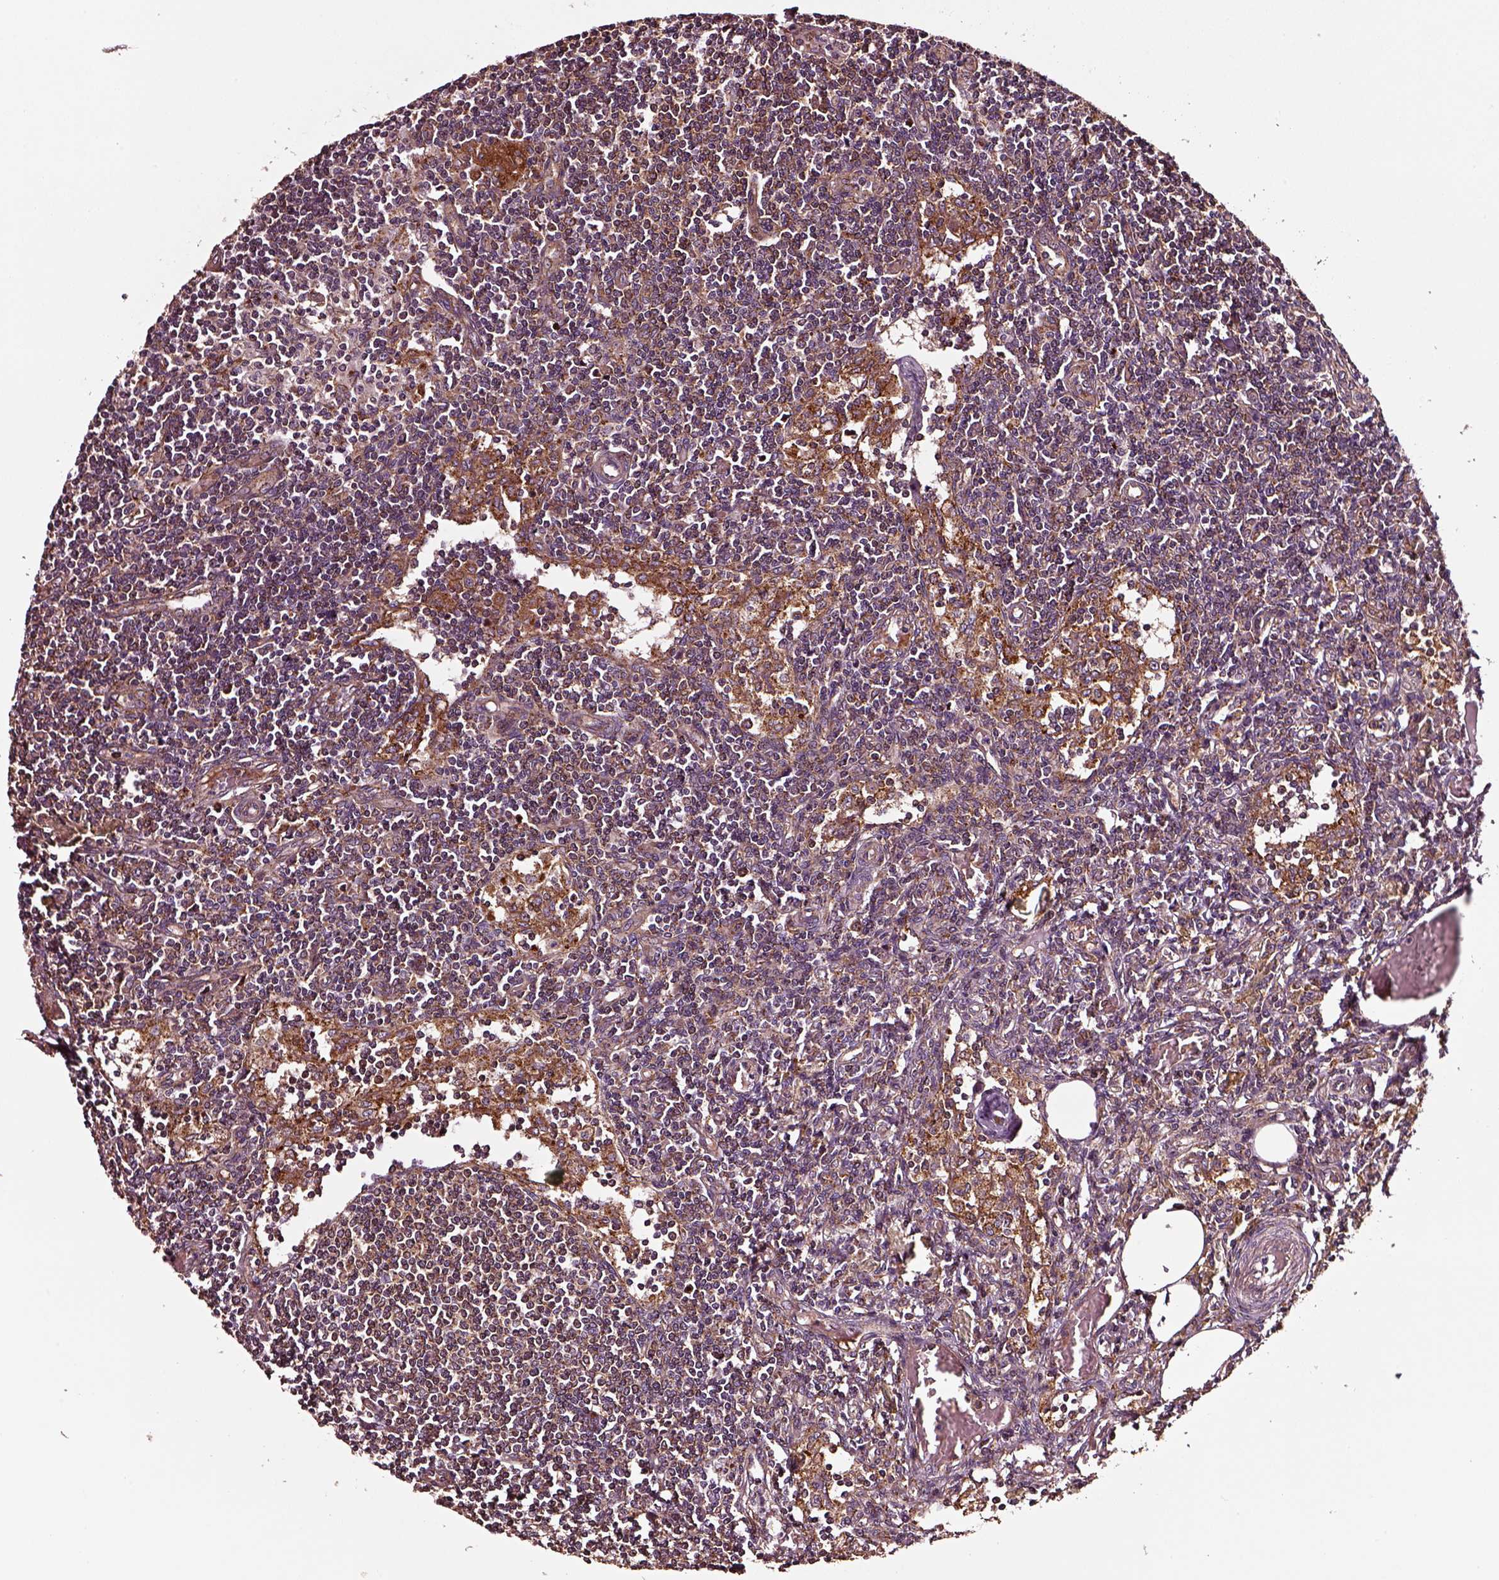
{"staining": {"intensity": "moderate", "quantity": "25%-75%", "location": "cytoplasmic/membranous"}, "tissue": "lymph node", "cell_type": "Germinal center cells", "image_type": "normal", "snomed": [{"axis": "morphology", "description": "Normal tissue, NOS"}, {"axis": "topography", "description": "Lymph node"}], "caption": "Benign lymph node was stained to show a protein in brown. There is medium levels of moderate cytoplasmic/membranous staining in approximately 25%-75% of germinal center cells. (DAB (3,3'-diaminobenzidine) IHC, brown staining for protein, blue staining for nuclei).", "gene": "WASHC2A", "patient": {"sex": "female", "age": 69}}